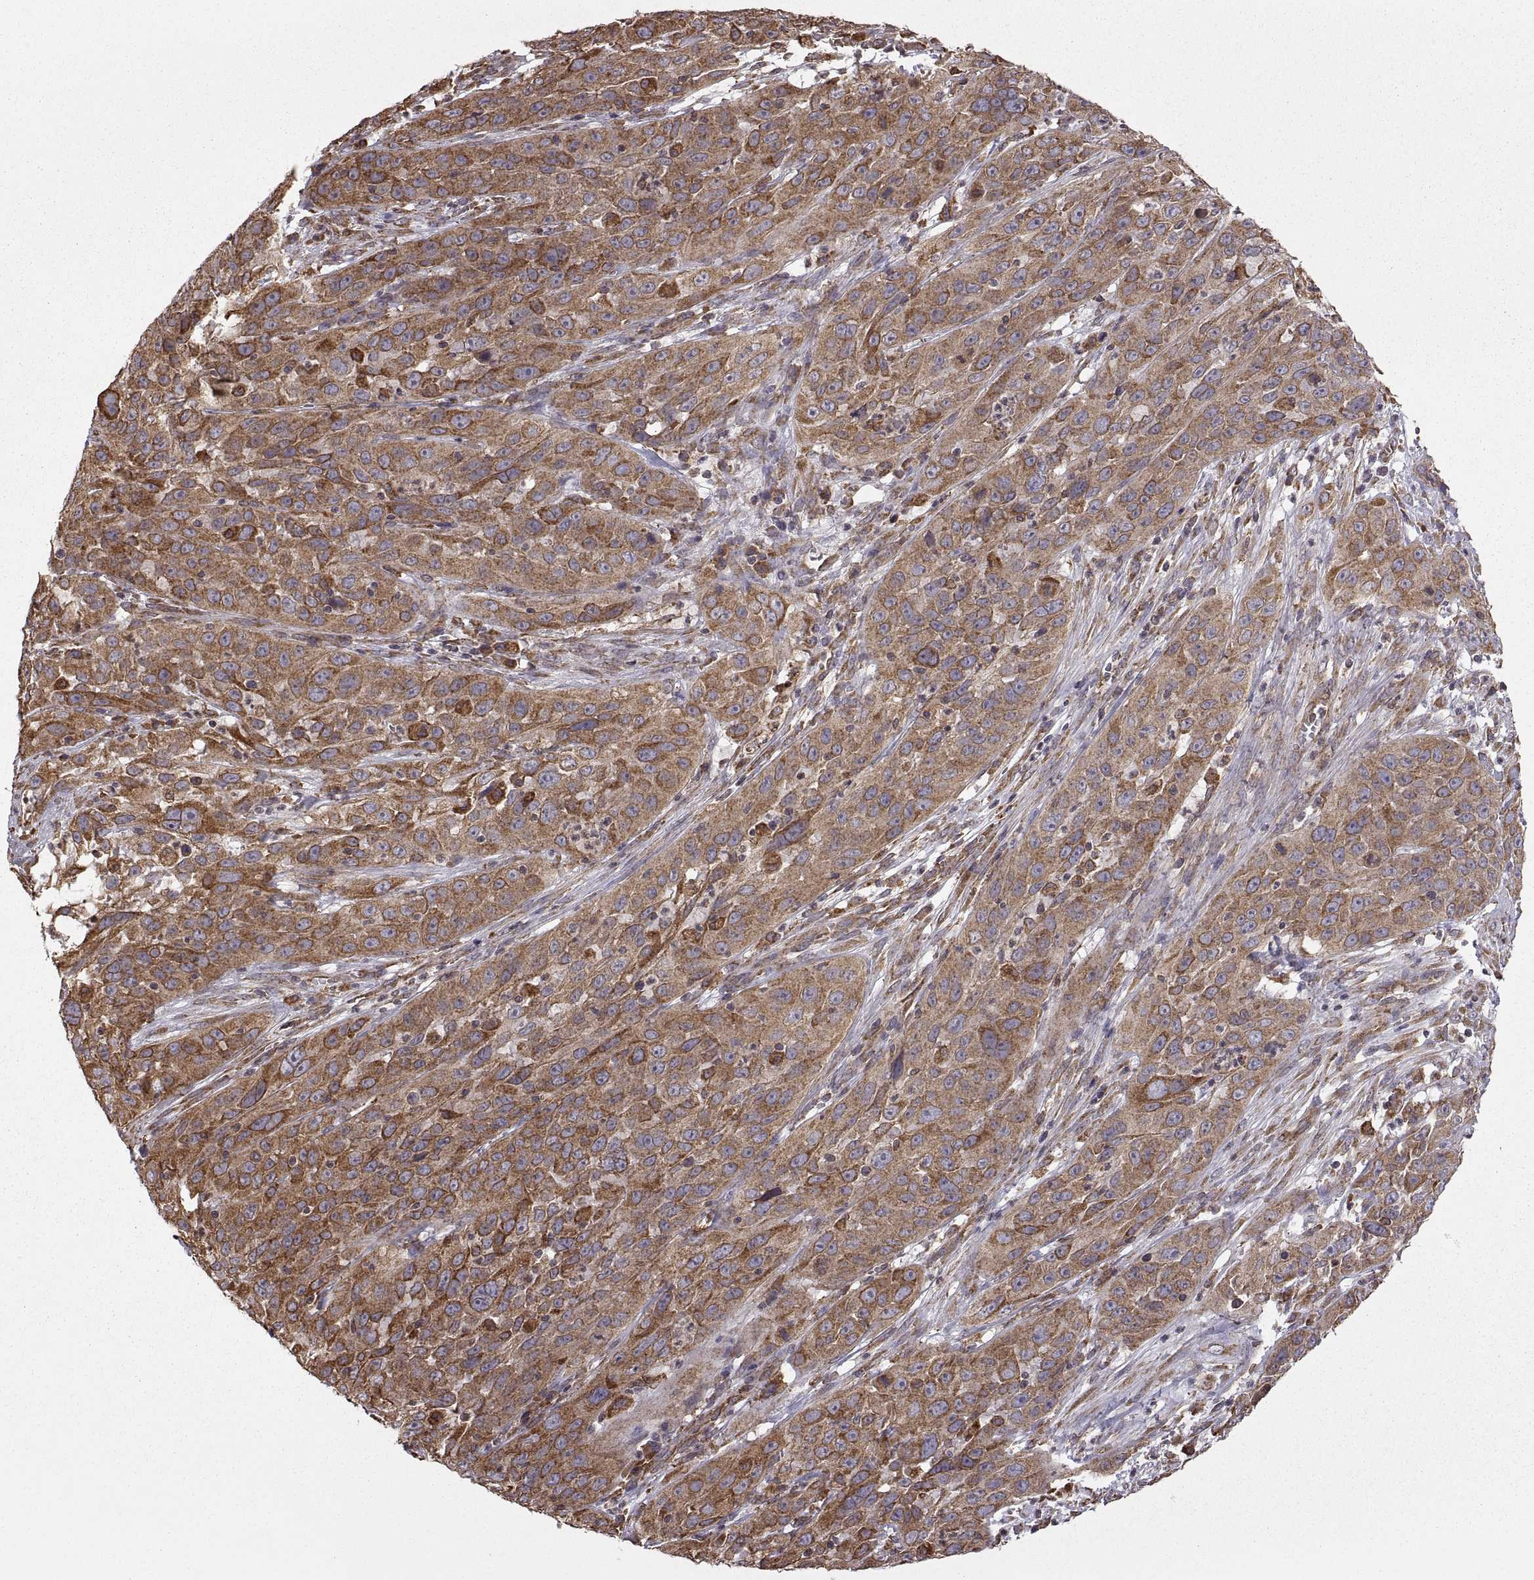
{"staining": {"intensity": "strong", "quantity": "<25%", "location": "cytoplasmic/membranous"}, "tissue": "cervical cancer", "cell_type": "Tumor cells", "image_type": "cancer", "snomed": [{"axis": "morphology", "description": "Squamous cell carcinoma, NOS"}, {"axis": "topography", "description": "Cervix"}], "caption": "An IHC micrograph of neoplastic tissue is shown. Protein staining in brown labels strong cytoplasmic/membranous positivity in cervical squamous cell carcinoma within tumor cells.", "gene": "PDIA3", "patient": {"sex": "female", "age": 32}}